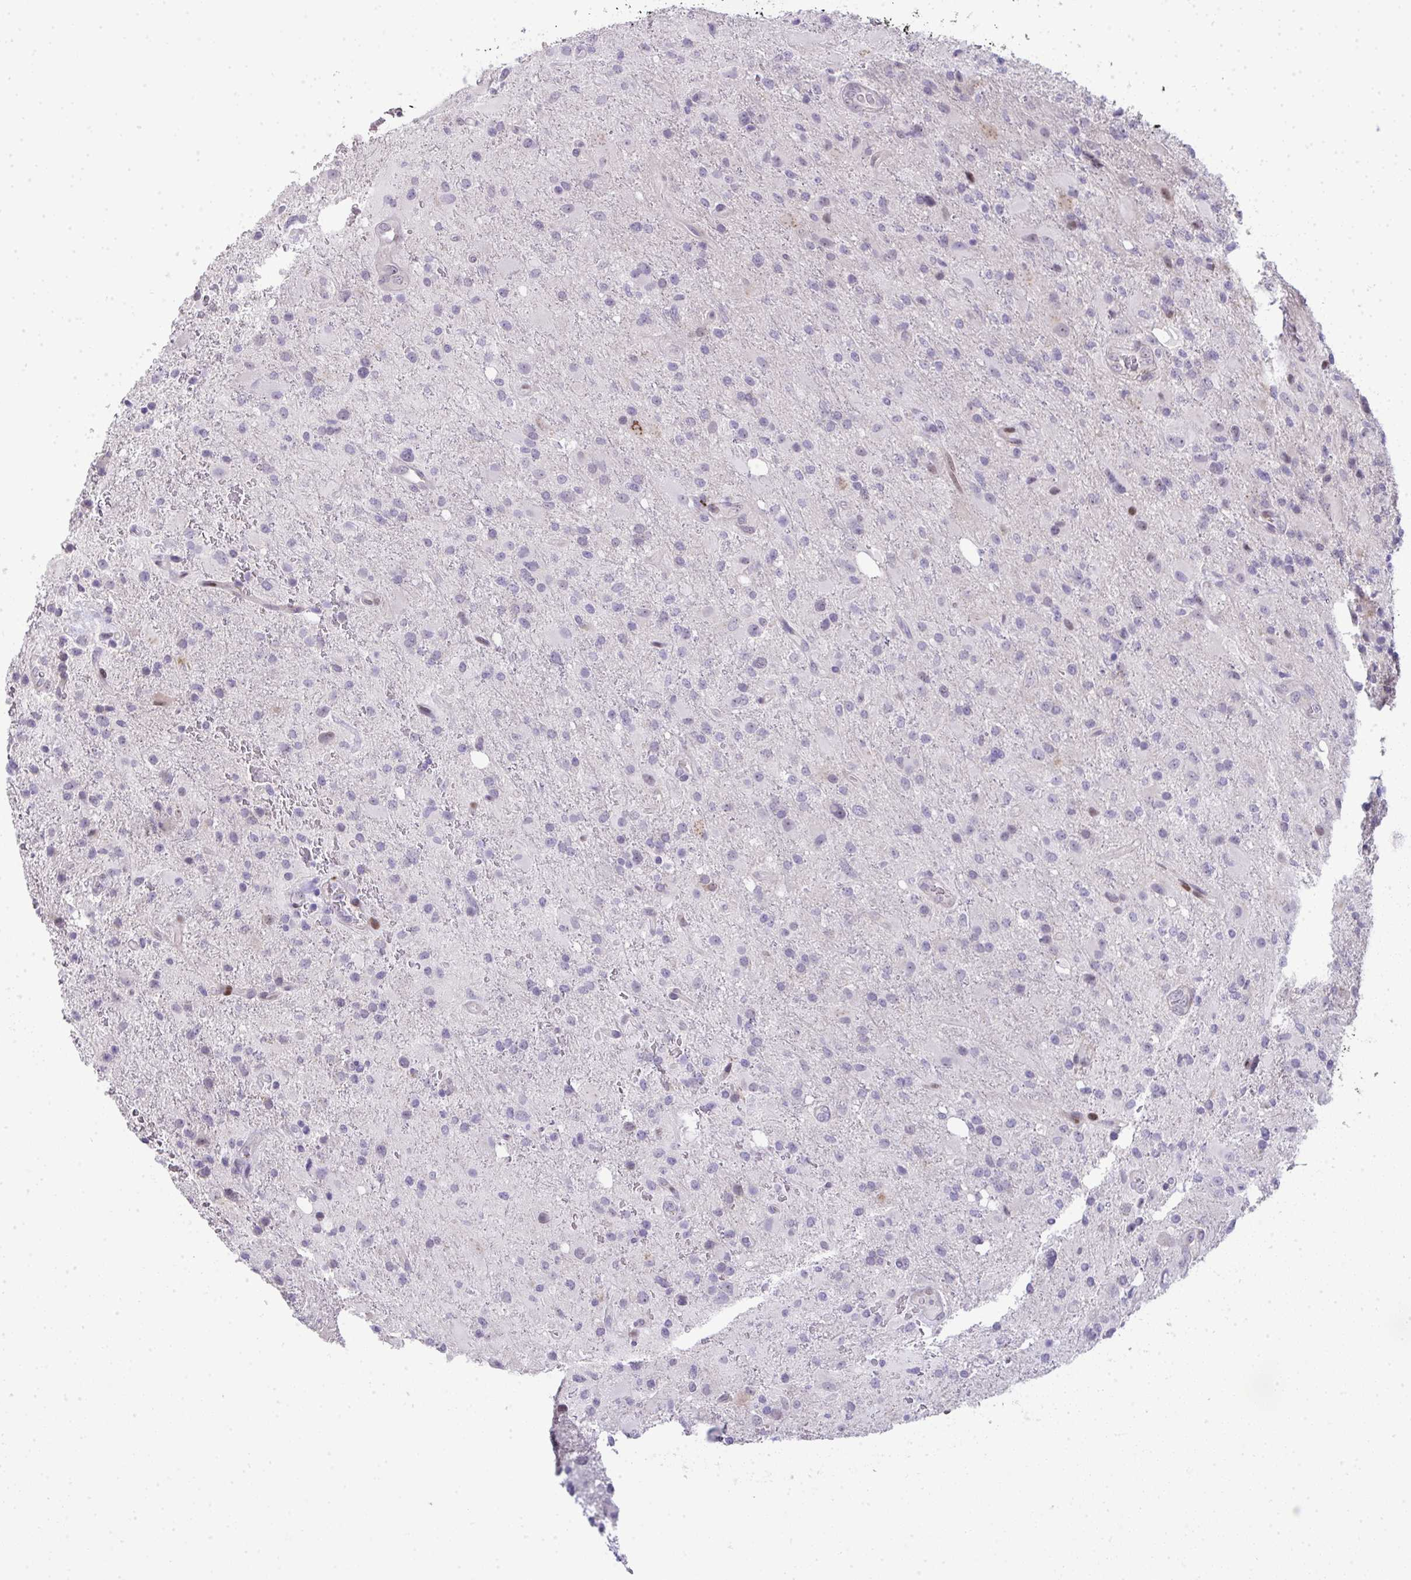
{"staining": {"intensity": "moderate", "quantity": "<25%", "location": "nuclear"}, "tissue": "glioma", "cell_type": "Tumor cells", "image_type": "cancer", "snomed": [{"axis": "morphology", "description": "Glioma, malignant, High grade"}, {"axis": "topography", "description": "Brain"}], "caption": "Immunohistochemistry (DAB (3,3'-diaminobenzidine)) staining of glioma displays moderate nuclear protein staining in approximately <25% of tumor cells. (DAB (3,3'-diaminobenzidine) IHC with brightfield microscopy, high magnification).", "gene": "GALNT16", "patient": {"sex": "male", "age": 53}}